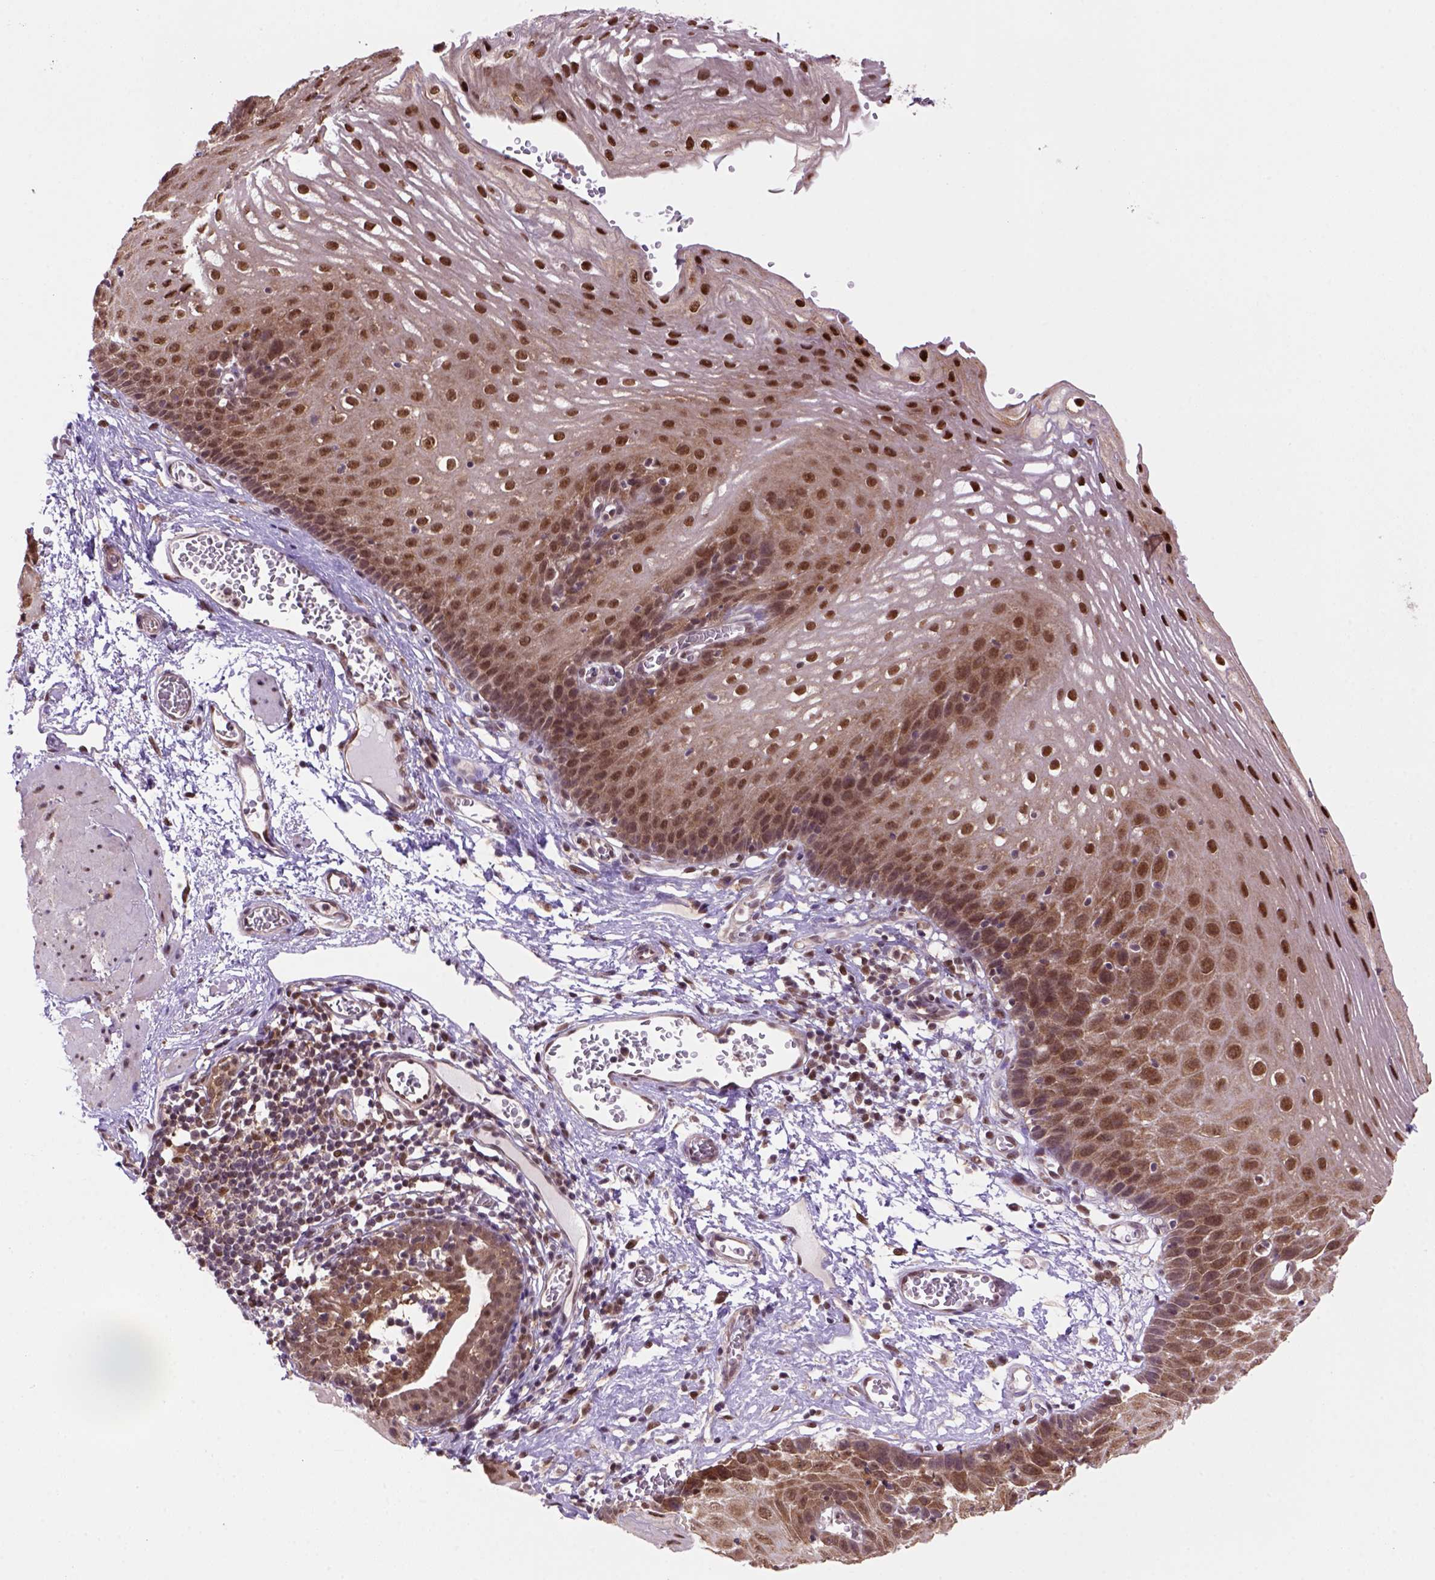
{"staining": {"intensity": "strong", "quantity": ">75%", "location": "cytoplasmic/membranous,nuclear"}, "tissue": "esophagus", "cell_type": "Squamous epithelial cells", "image_type": "normal", "snomed": [{"axis": "morphology", "description": "Normal tissue, NOS"}, {"axis": "topography", "description": "Esophagus"}], "caption": "Immunohistochemical staining of normal human esophagus displays strong cytoplasmic/membranous,nuclear protein expression in approximately >75% of squamous epithelial cells. (IHC, brightfield microscopy, high magnification).", "gene": "PSMC2", "patient": {"sex": "male", "age": 72}}